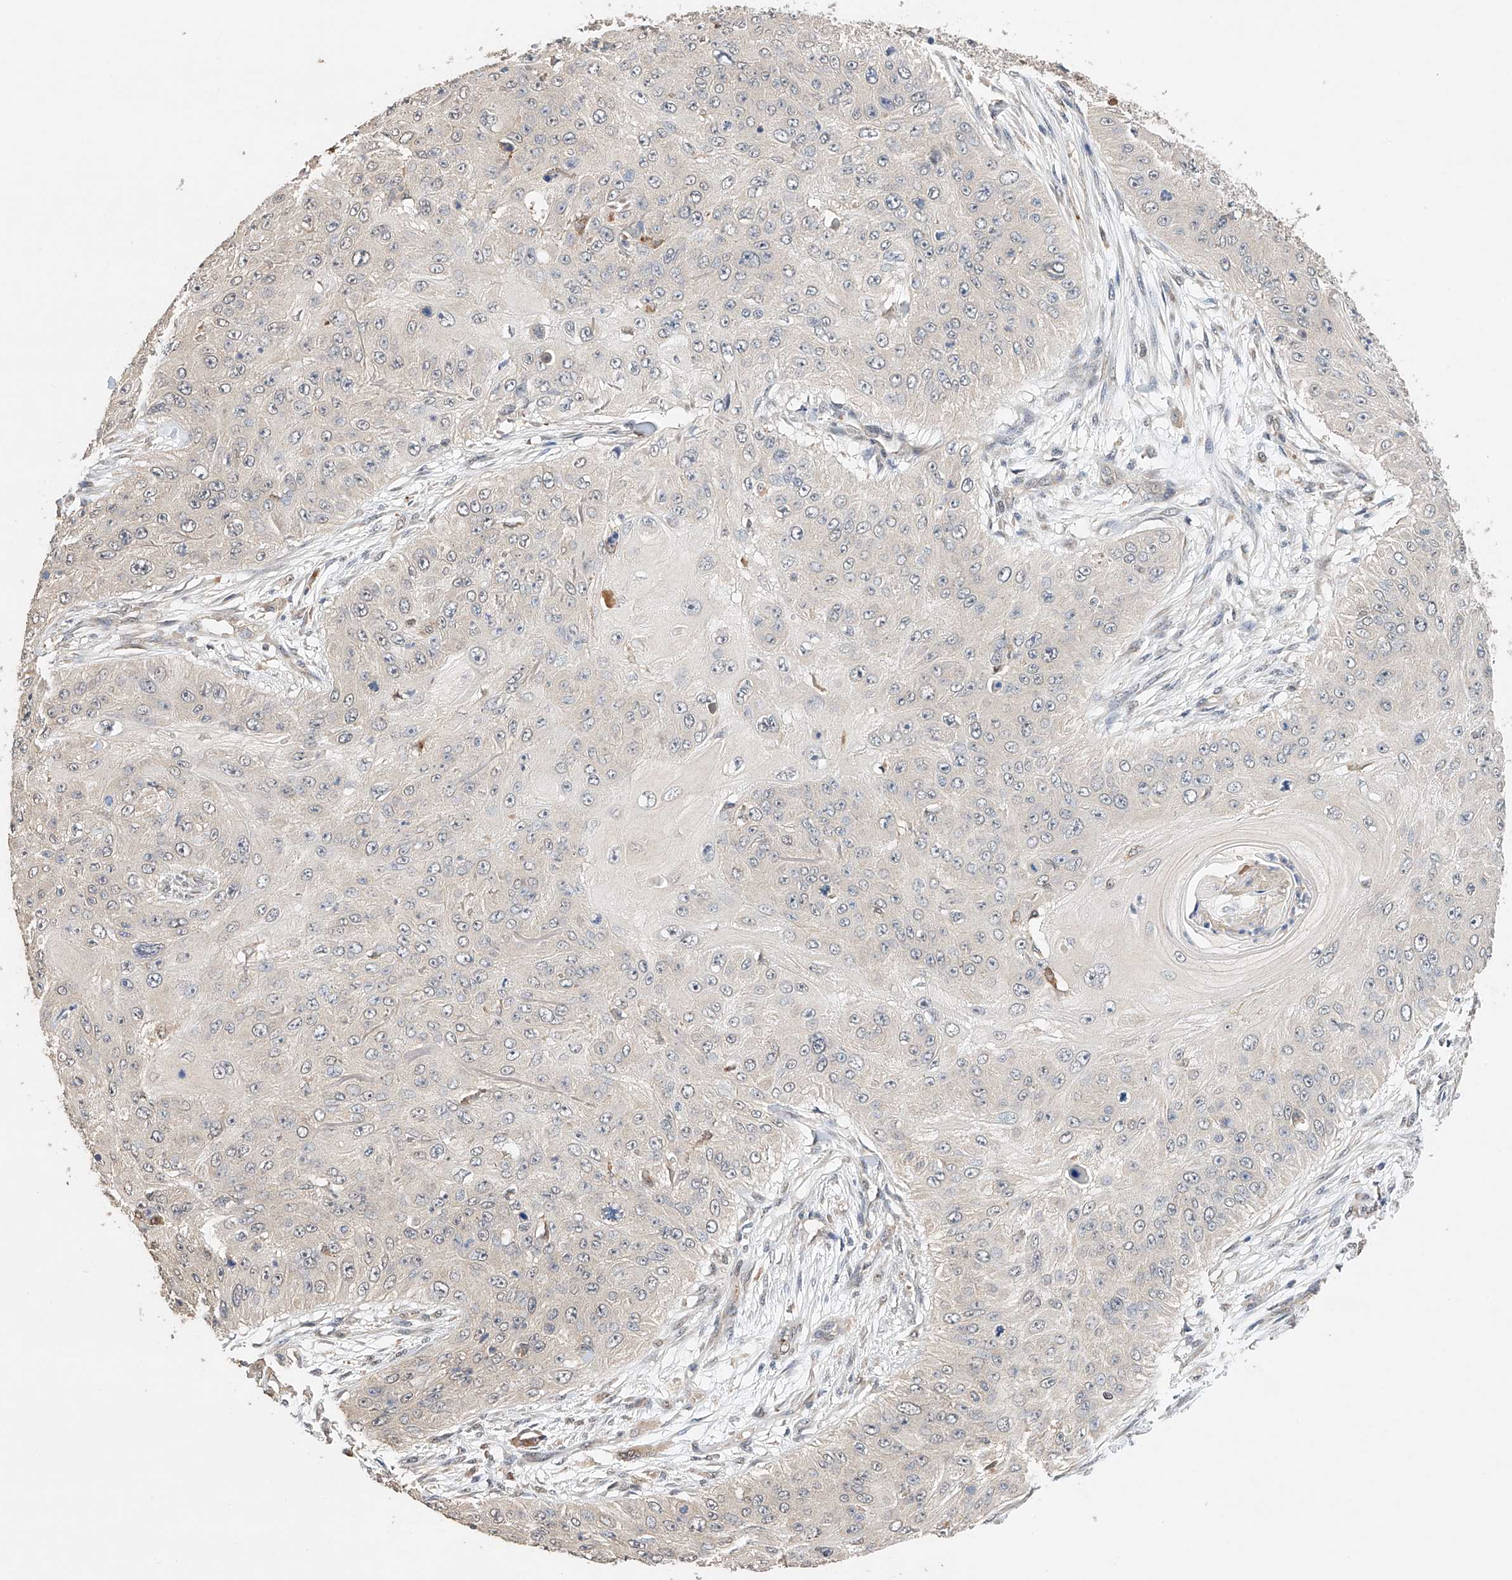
{"staining": {"intensity": "negative", "quantity": "none", "location": "none"}, "tissue": "skin cancer", "cell_type": "Tumor cells", "image_type": "cancer", "snomed": [{"axis": "morphology", "description": "Squamous cell carcinoma, NOS"}, {"axis": "topography", "description": "Skin"}], "caption": "This is a histopathology image of immunohistochemistry (IHC) staining of skin cancer, which shows no expression in tumor cells.", "gene": "ZFHX2", "patient": {"sex": "female", "age": 80}}